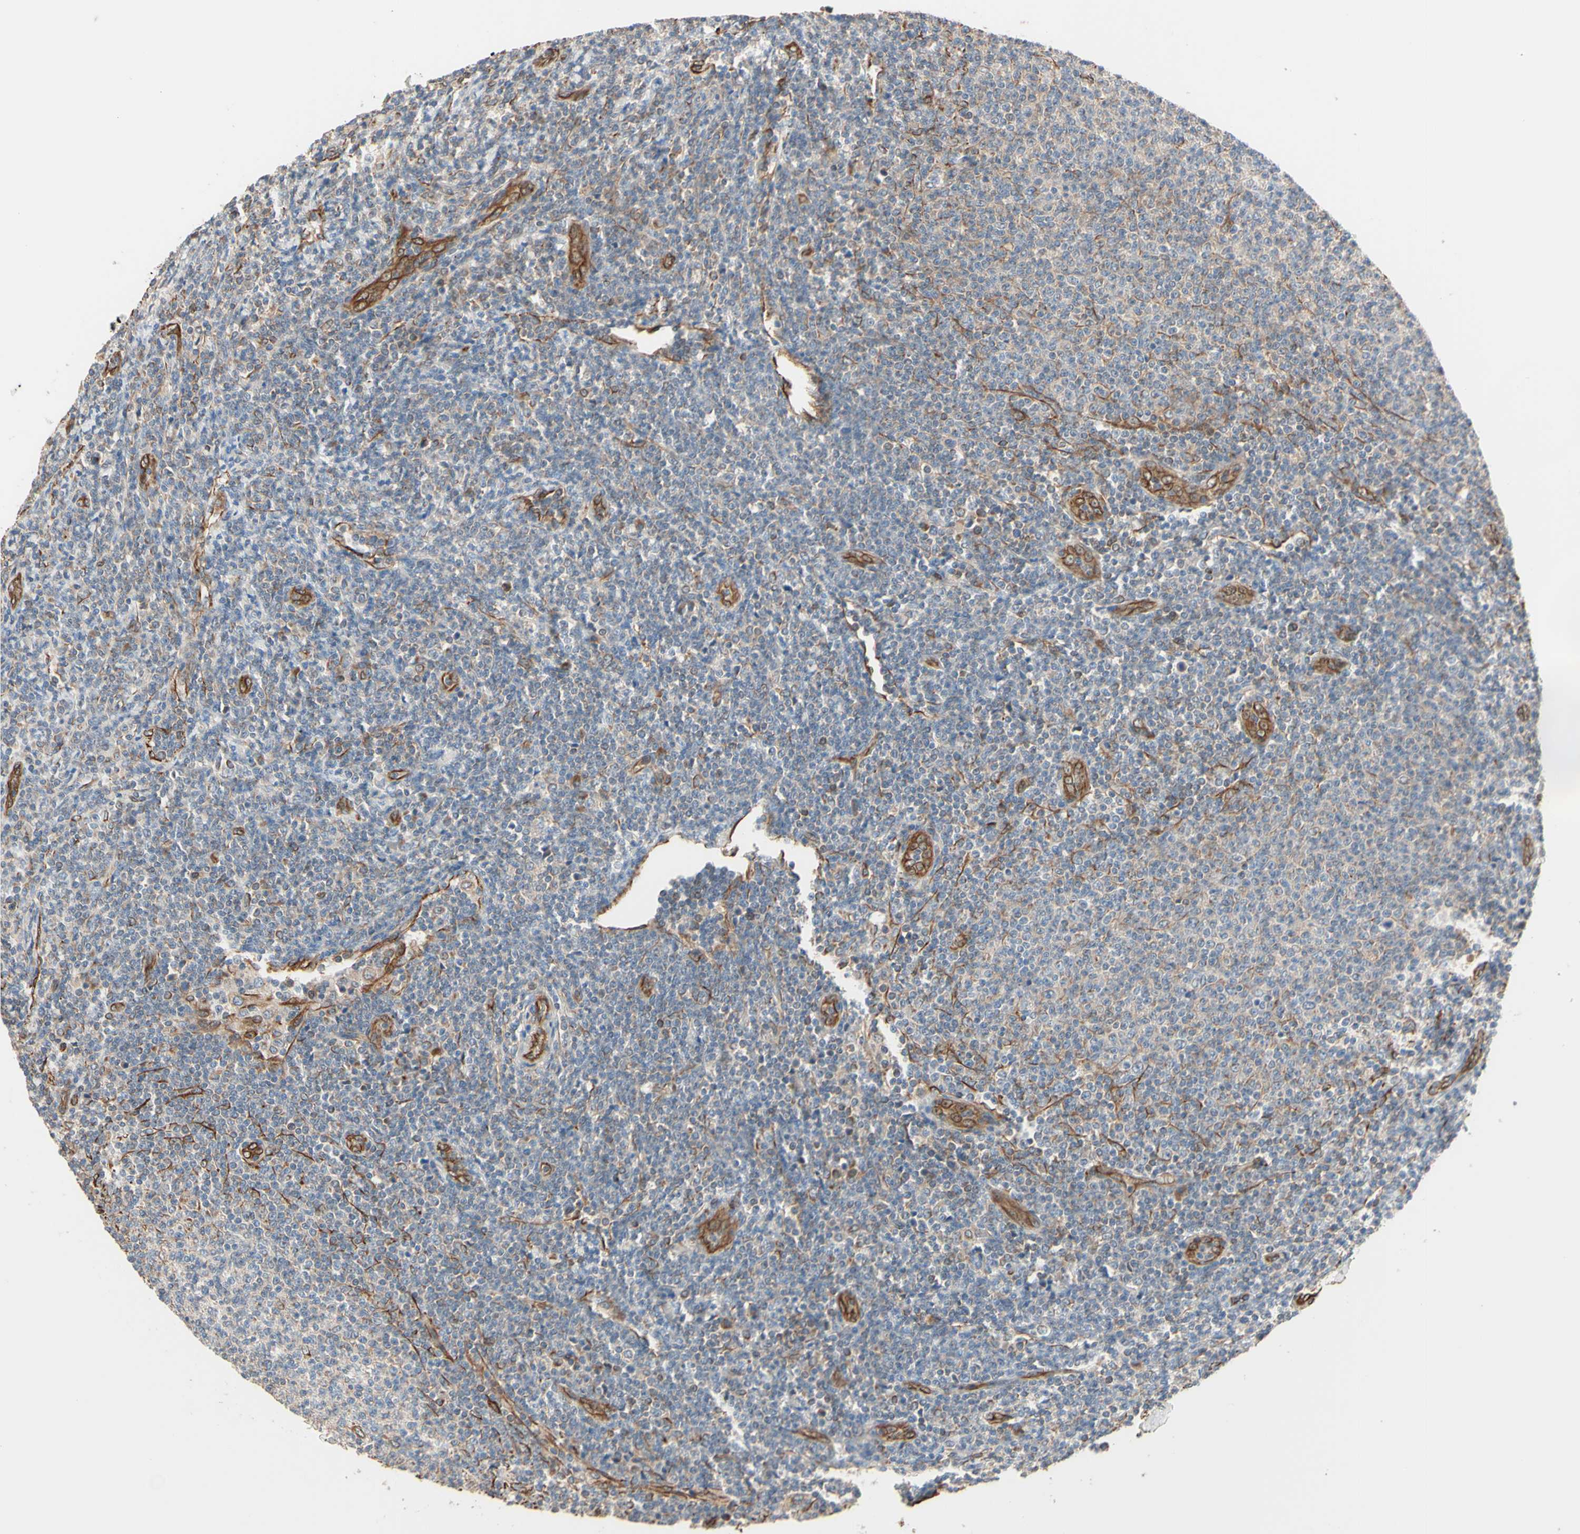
{"staining": {"intensity": "weak", "quantity": "<25%", "location": "cytoplasmic/membranous"}, "tissue": "lymphoma", "cell_type": "Tumor cells", "image_type": "cancer", "snomed": [{"axis": "morphology", "description": "Malignant lymphoma, non-Hodgkin's type, Low grade"}, {"axis": "topography", "description": "Lymph node"}], "caption": "Image shows no protein staining in tumor cells of malignant lymphoma, non-Hodgkin's type (low-grade) tissue.", "gene": "TRAF2", "patient": {"sex": "male", "age": 66}}